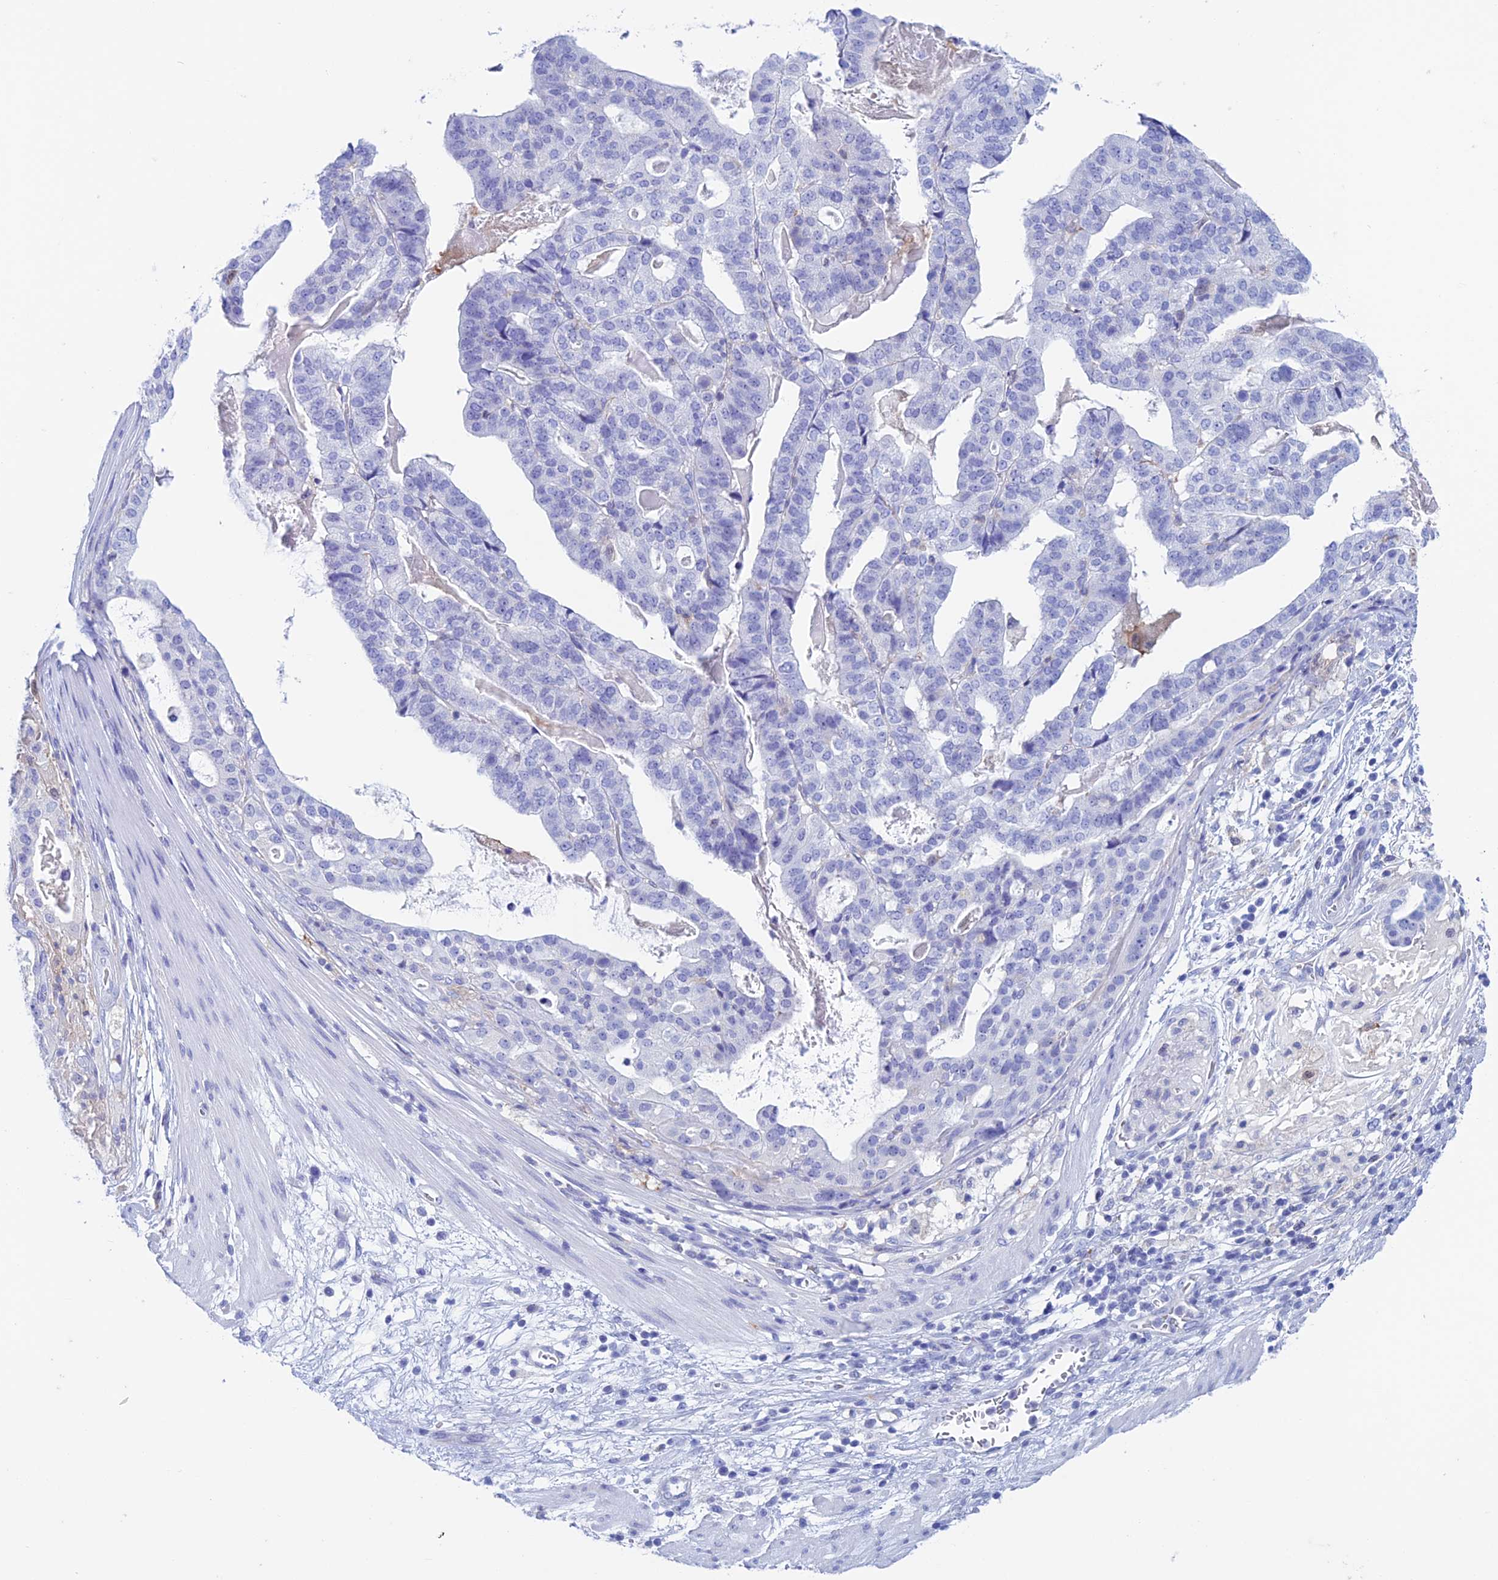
{"staining": {"intensity": "negative", "quantity": "none", "location": "none"}, "tissue": "stomach cancer", "cell_type": "Tumor cells", "image_type": "cancer", "snomed": [{"axis": "morphology", "description": "Adenocarcinoma, NOS"}, {"axis": "topography", "description": "Stomach"}], "caption": "This is a micrograph of immunohistochemistry staining of stomach adenocarcinoma, which shows no staining in tumor cells.", "gene": "KCNK17", "patient": {"sex": "male", "age": 48}}